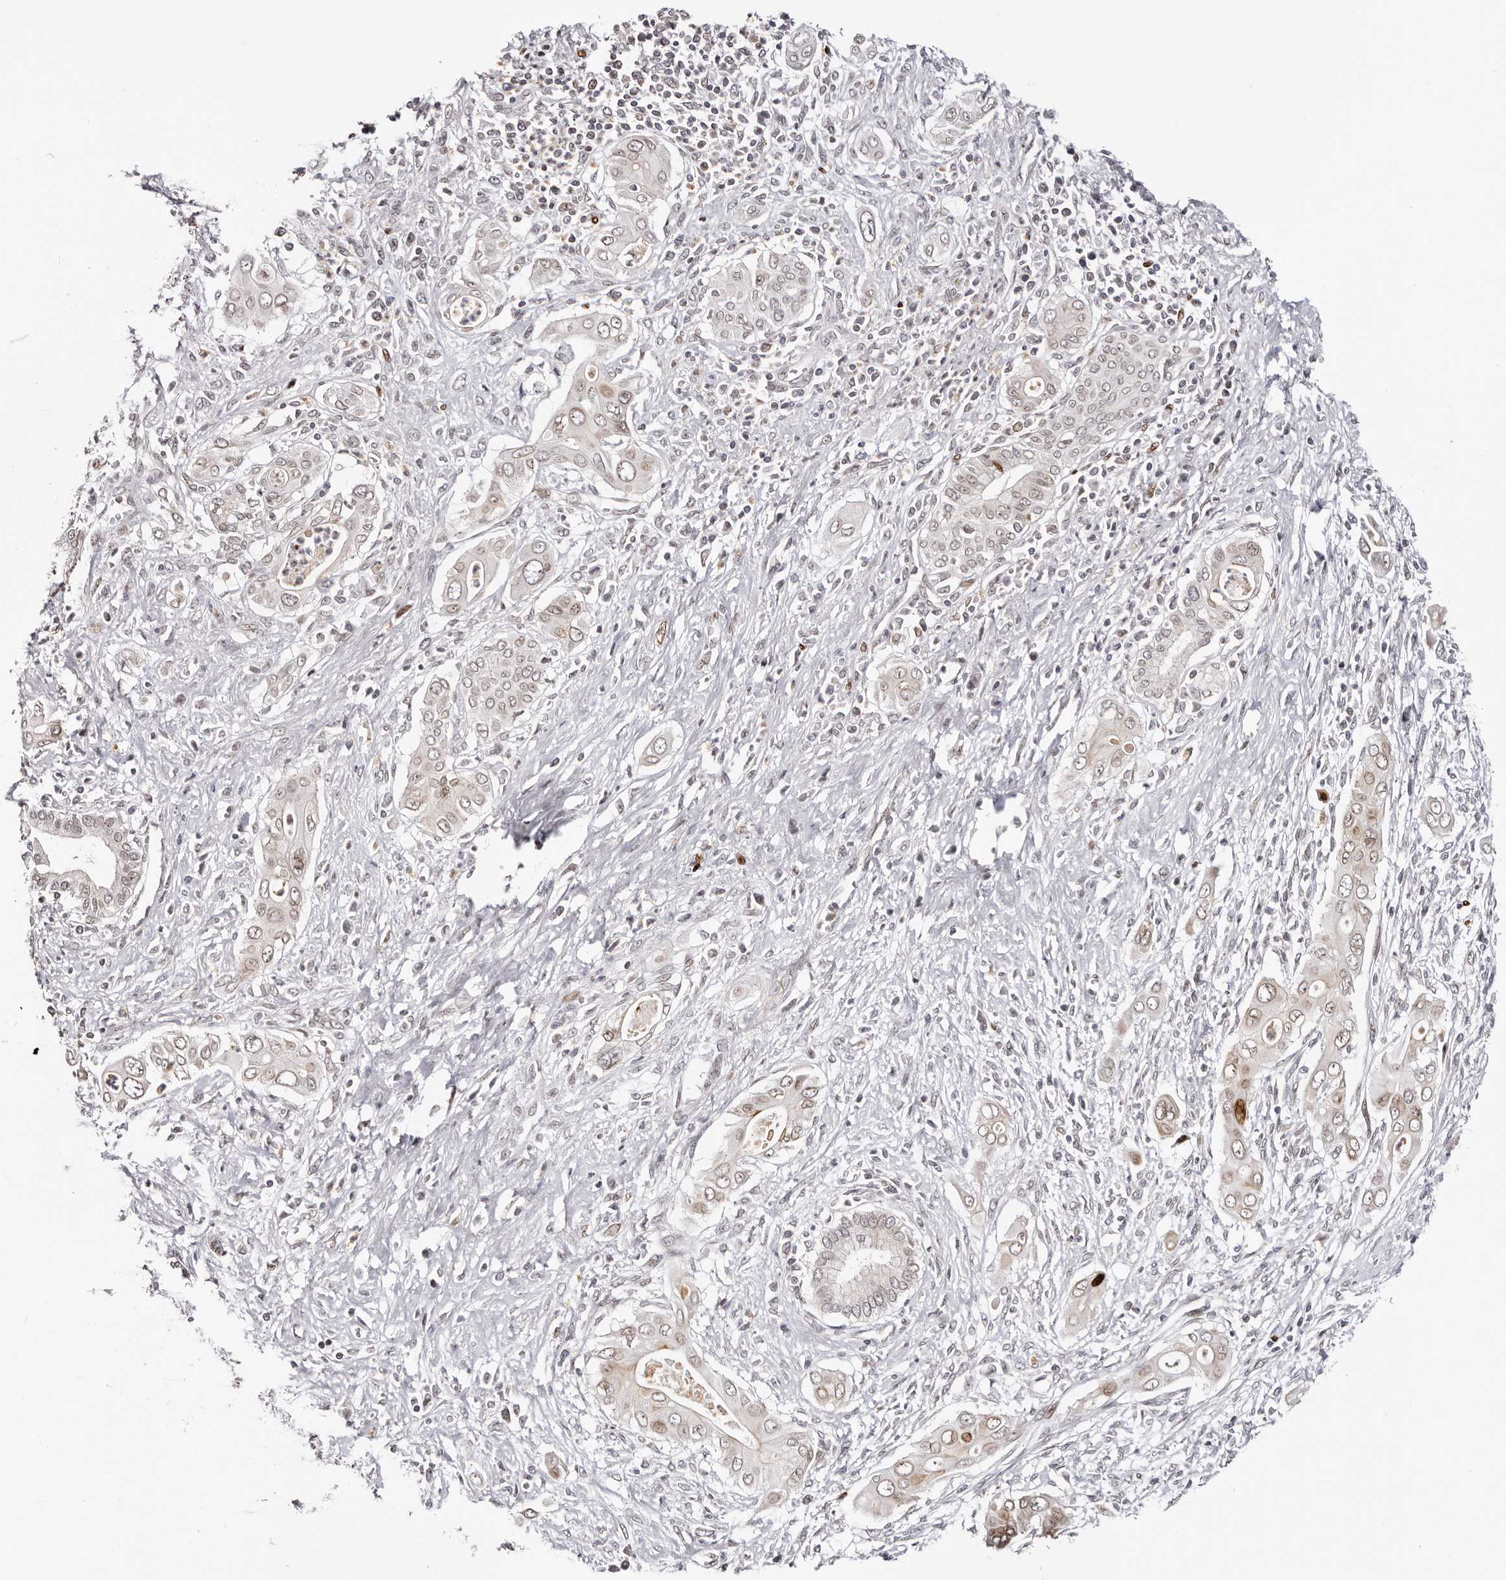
{"staining": {"intensity": "moderate", "quantity": ">75%", "location": "cytoplasmic/membranous,nuclear"}, "tissue": "pancreatic cancer", "cell_type": "Tumor cells", "image_type": "cancer", "snomed": [{"axis": "morphology", "description": "Adenocarcinoma, NOS"}, {"axis": "topography", "description": "Pancreas"}], "caption": "Immunohistochemical staining of adenocarcinoma (pancreatic) displays medium levels of moderate cytoplasmic/membranous and nuclear positivity in about >75% of tumor cells. (DAB (3,3'-diaminobenzidine) IHC with brightfield microscopy, high magnification).", "gene": "NUP153", "patient": {"sex": "male", "age": 58}}